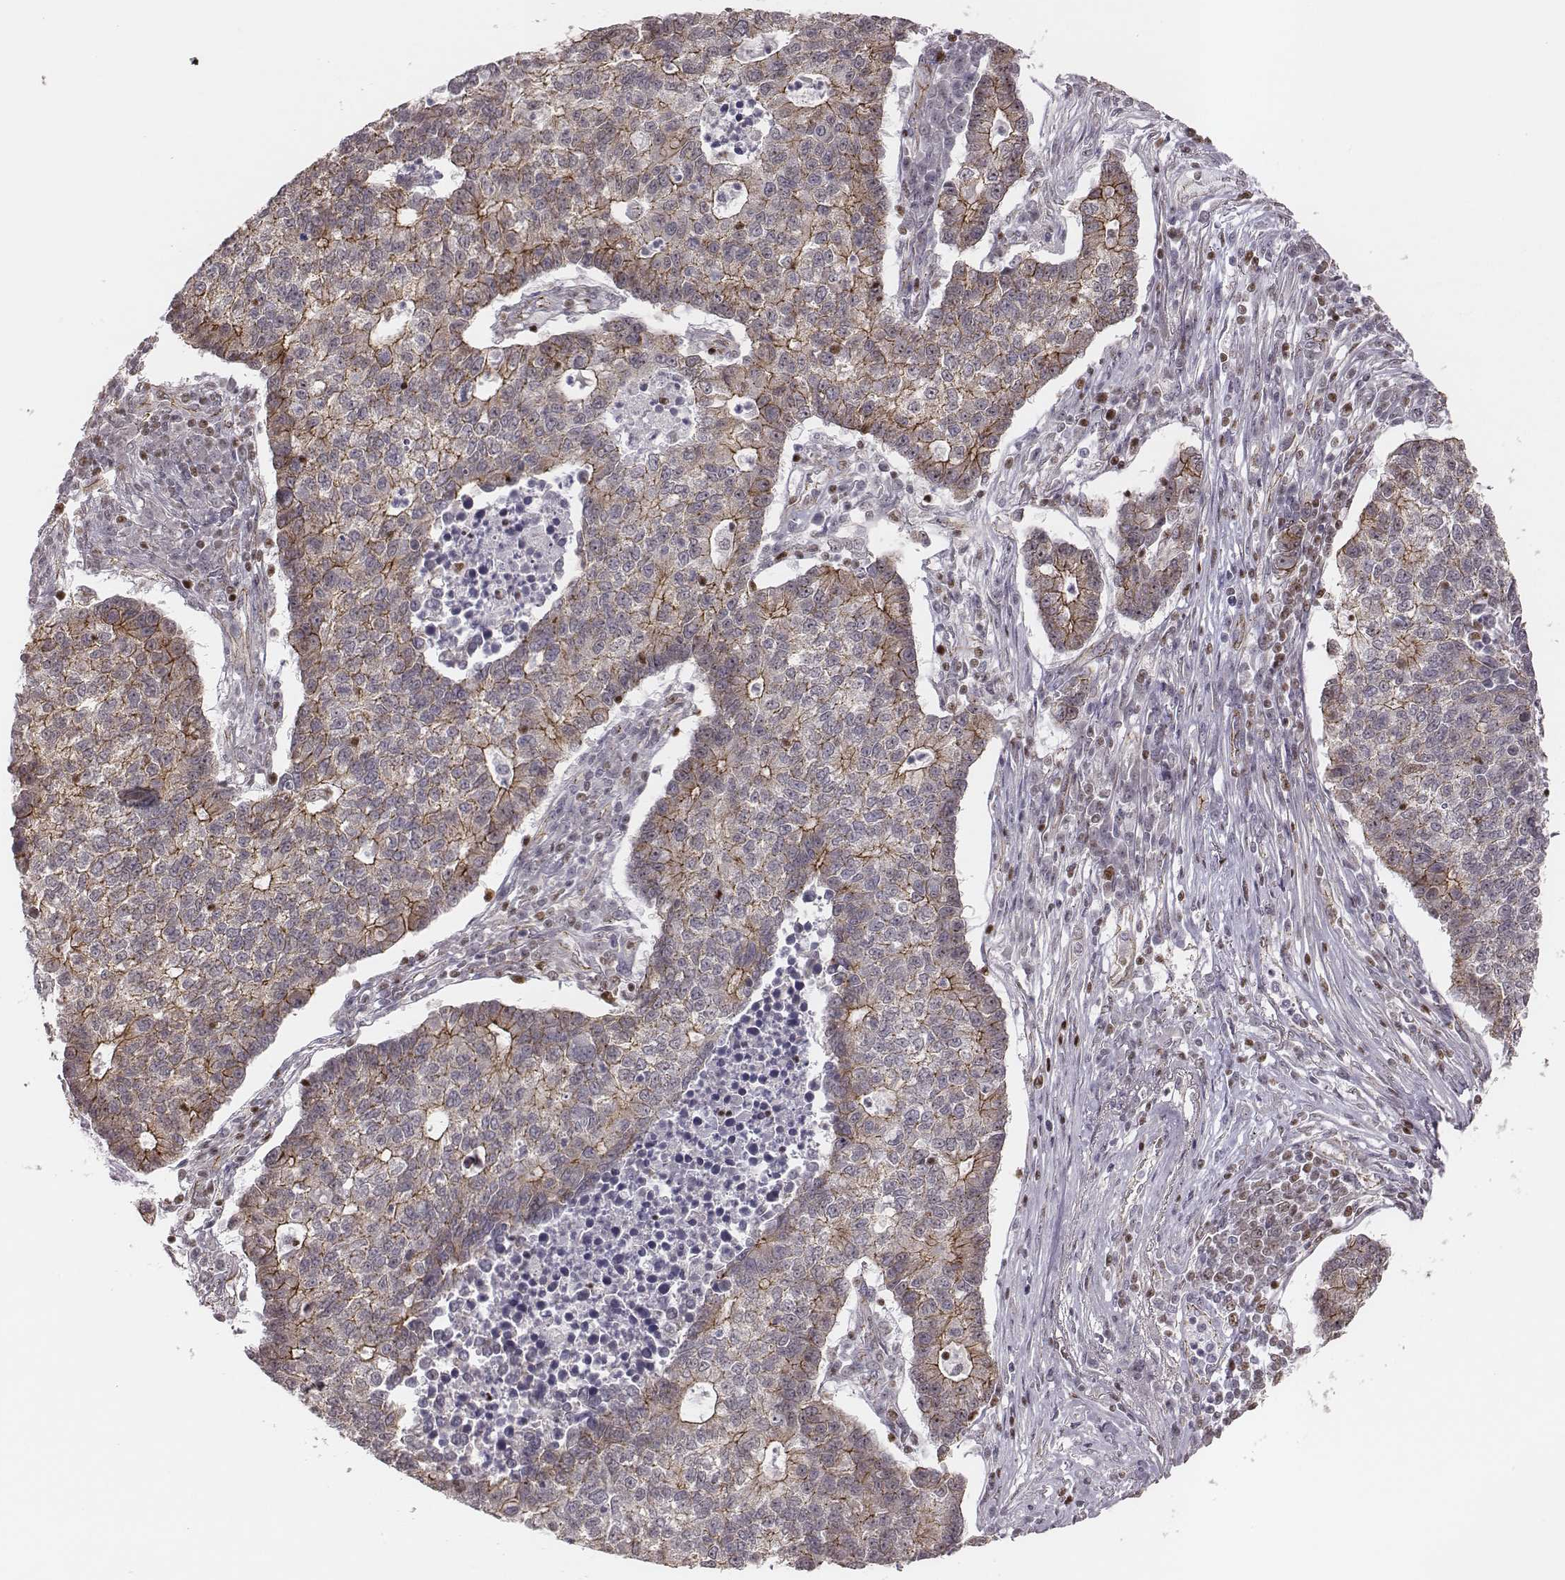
{"staining": {"intensity": "moderate", "quantity": "25%-75%", "location": "cytoplasmic/membranous"}, "tissue": "lung cancer", "cell_type": "Tumor cells", "image_type": "cancer", "snomed": [{"axis": "morphology", "description": "Adenocarcinoma, NOS"}, {"axis": "topography", "description": "Lung"}], "caption": "Immunohistochemistry (DAB) staining of human lung cancer demonstrates moderate cytoplasmic/membranous protein expression in approximately 25%-75% of tumor cells.", "gene": "WDR59", "patient": {"sex": "male", "age": 57}}